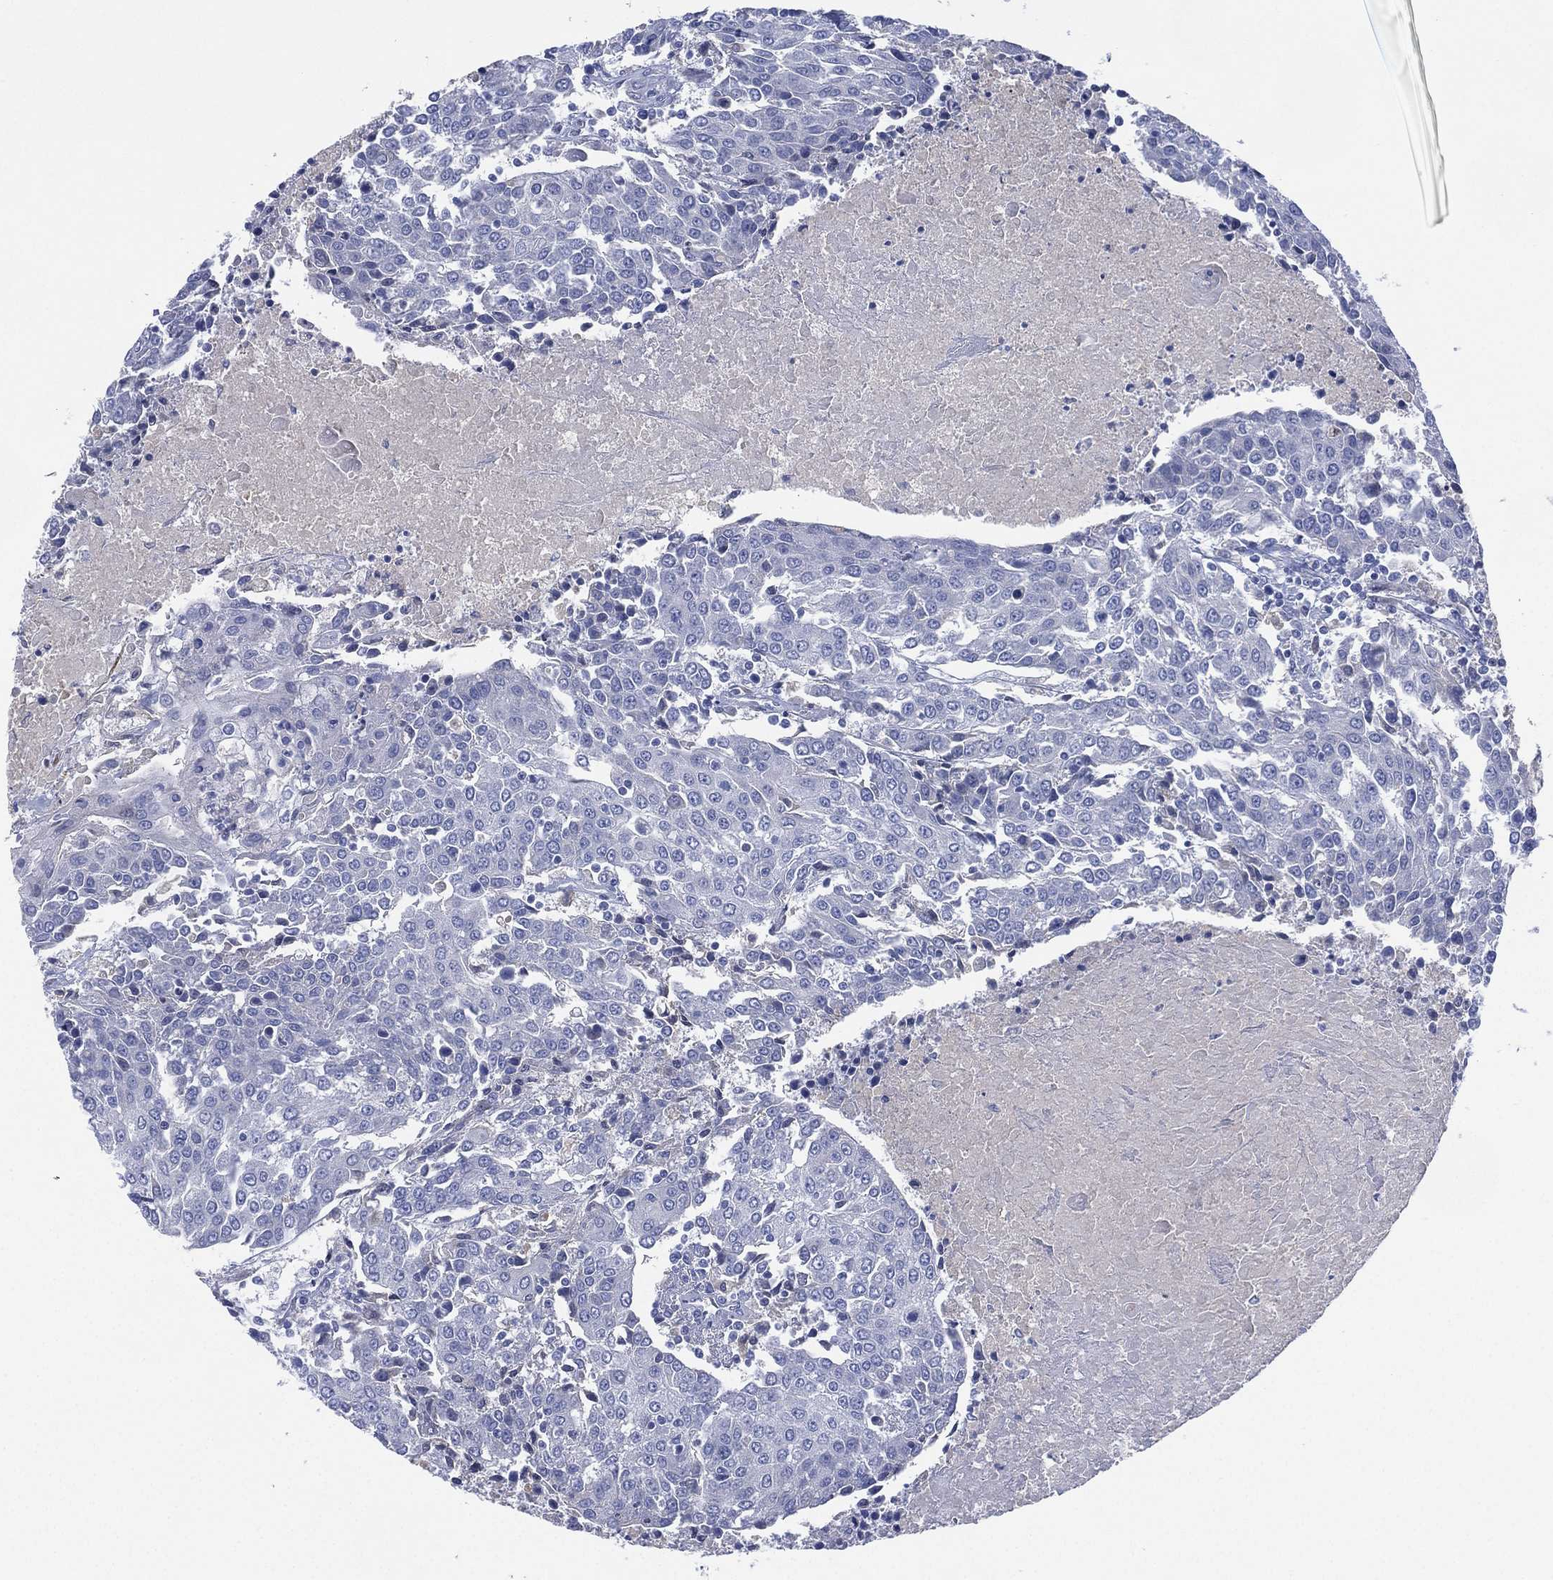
{"staining": {"intensity": "negative", "quantity": "none", "location": "none"}, "tissue": "urothelial cancer", "cell_type": "Tumor cells", "image_type": "cancer", "snomed": [{"axis": "morphology", "description": "Urothelial carcinoma, High grade"}, {"axis": "topography", "description": "Urinary bladder"}], "caption": "IHC of high-grade urothelial carcinoma displays no expression in tumor cells.", "gene": "CYP2D6", "patient": {"sex": "female", "age": 85}}